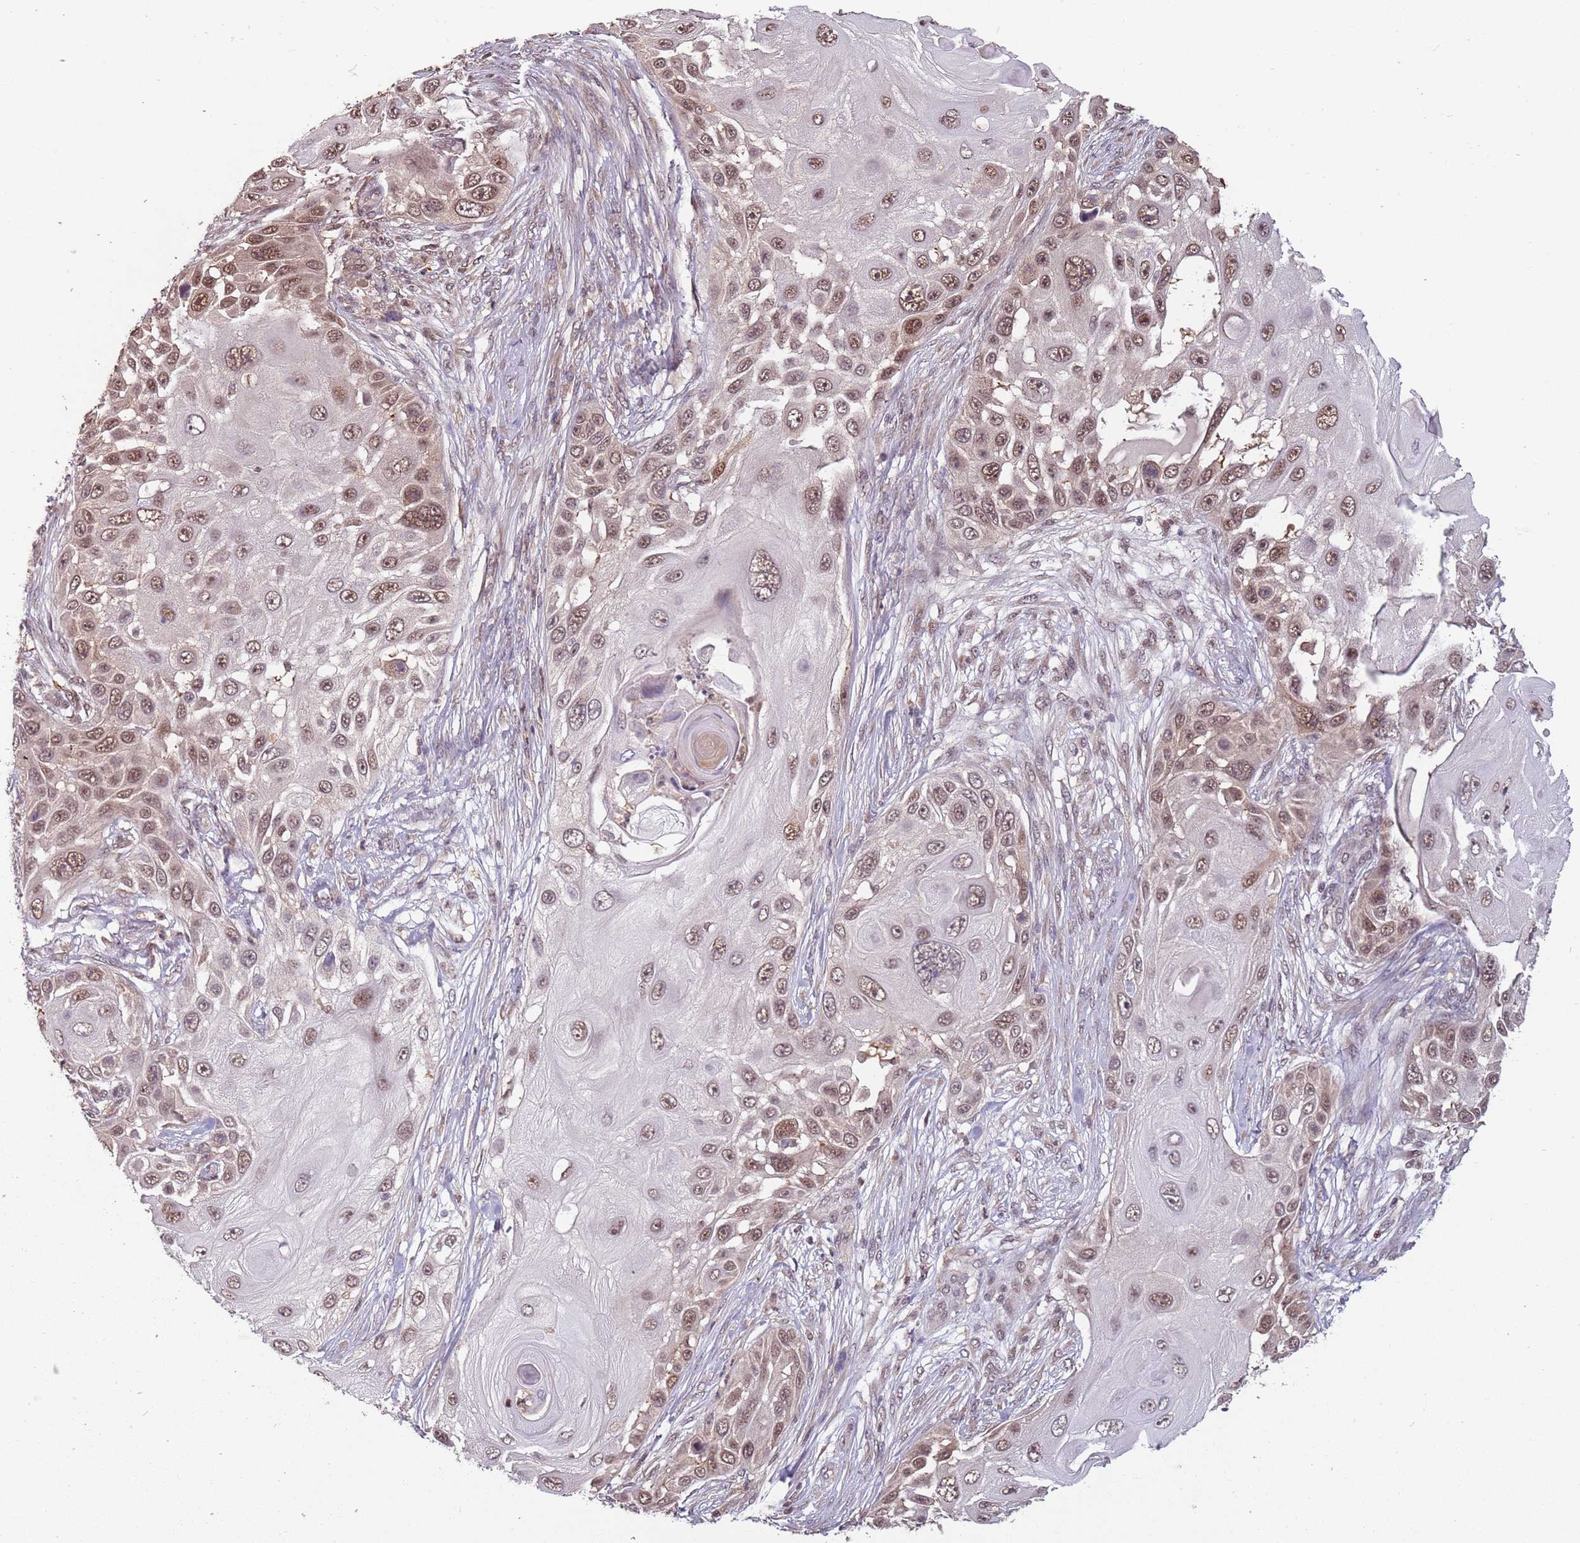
{"staining": {"intensity": "moderate", "quantity": ">75%", "location": "nuclear"}, "tissue": "skin cancer", "cell_type": "Tumor cells", "image_type": "cancer", "snomed": [{"axis": "morphology", "description": "Squamous cell carcinoma, NOS"}, {"axis": "topography", "description": "Skin"}], "caption": "Human skin squamous cell carcinoma stained with a brown dye demonstrates moderate nuclear positive staining in approximately >75% of tumor cells.", "gene": "ZBTB5", "patient": {"sex": "female", "age": 44}}